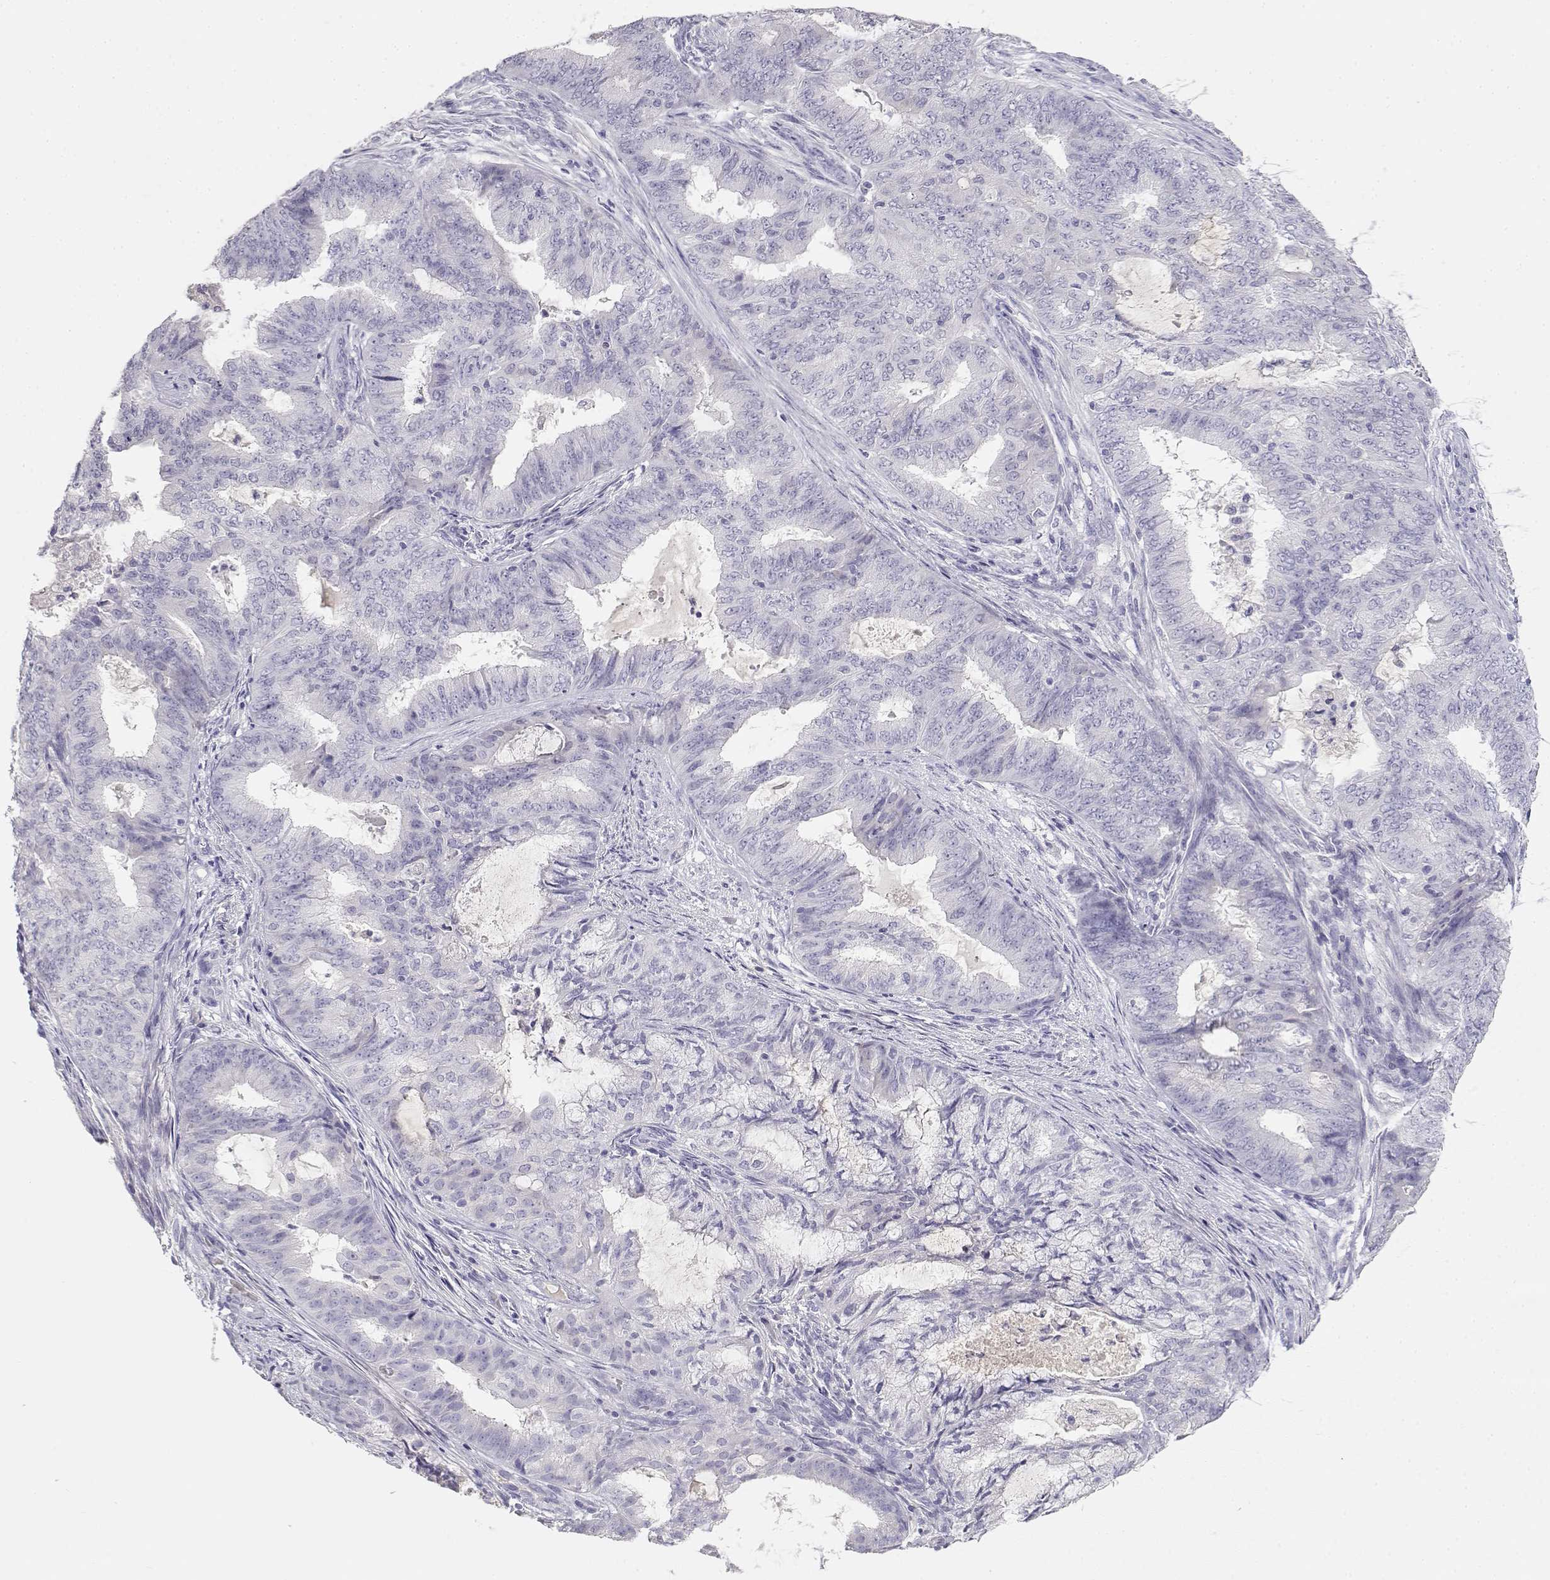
{"staining": {"intensity": "negative", "quantity": "none", "location": "none"}, "tissue": "endometrial cancer", "cell_type": "Tumor cells", "image_type": "cancer", "snomed": [{"axis": "morphology", "description": "Adenocarcinoma, NOS"}, {"axis": "topography", "description": "Endometrium"}], "caption": "A histopathology image of adenocarcinoma (endometrial) stained for a protein reveals no brown staining in tumor cells. Brightfield microscopy of IHC stained with DAB (brown) and hematoxylin (blue), captured at high magnification.", "gene": "GPR174", "patient": {"sex": "female", "age": 62}}